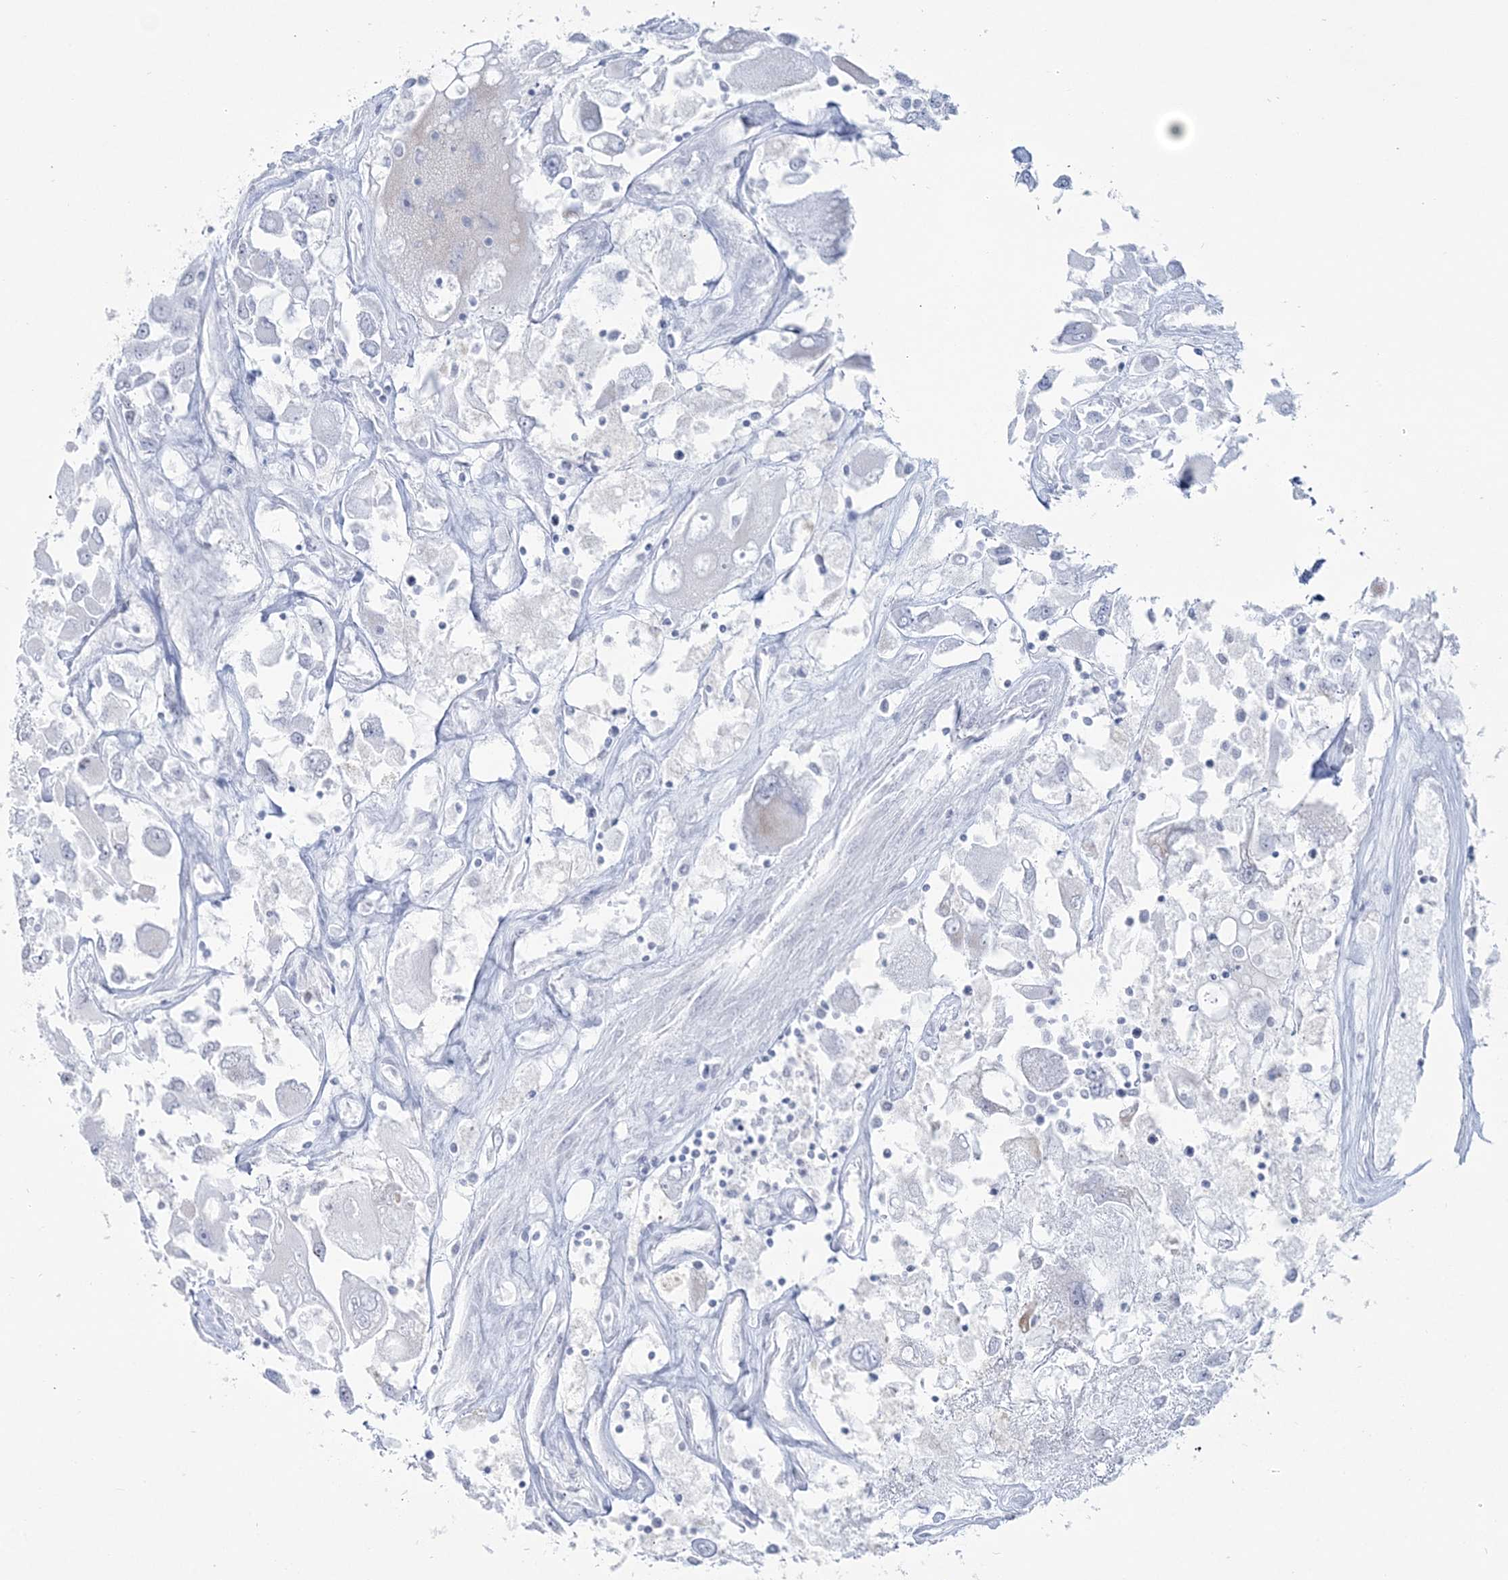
{"staining": {"intensity": "negative", "quantity": "none", "location": "none"}, "tissue": "renal cancer", "cell_type": "Tumor cells", "image_type": "cancer", "snomed": [{"axis": "morphology", "description": "Adenocarcinoma, NOS"}, {"axis": "topography", "description": "Kidney"}], "caption": "Immunohistochemical staining of renal adenocarcinoma reveals no significant positivity in tumor cells. (DAB IHC with hematoxylin counter stain).", "gene": "ZNF843", "patient": {"sex": "female", "age": 52}}